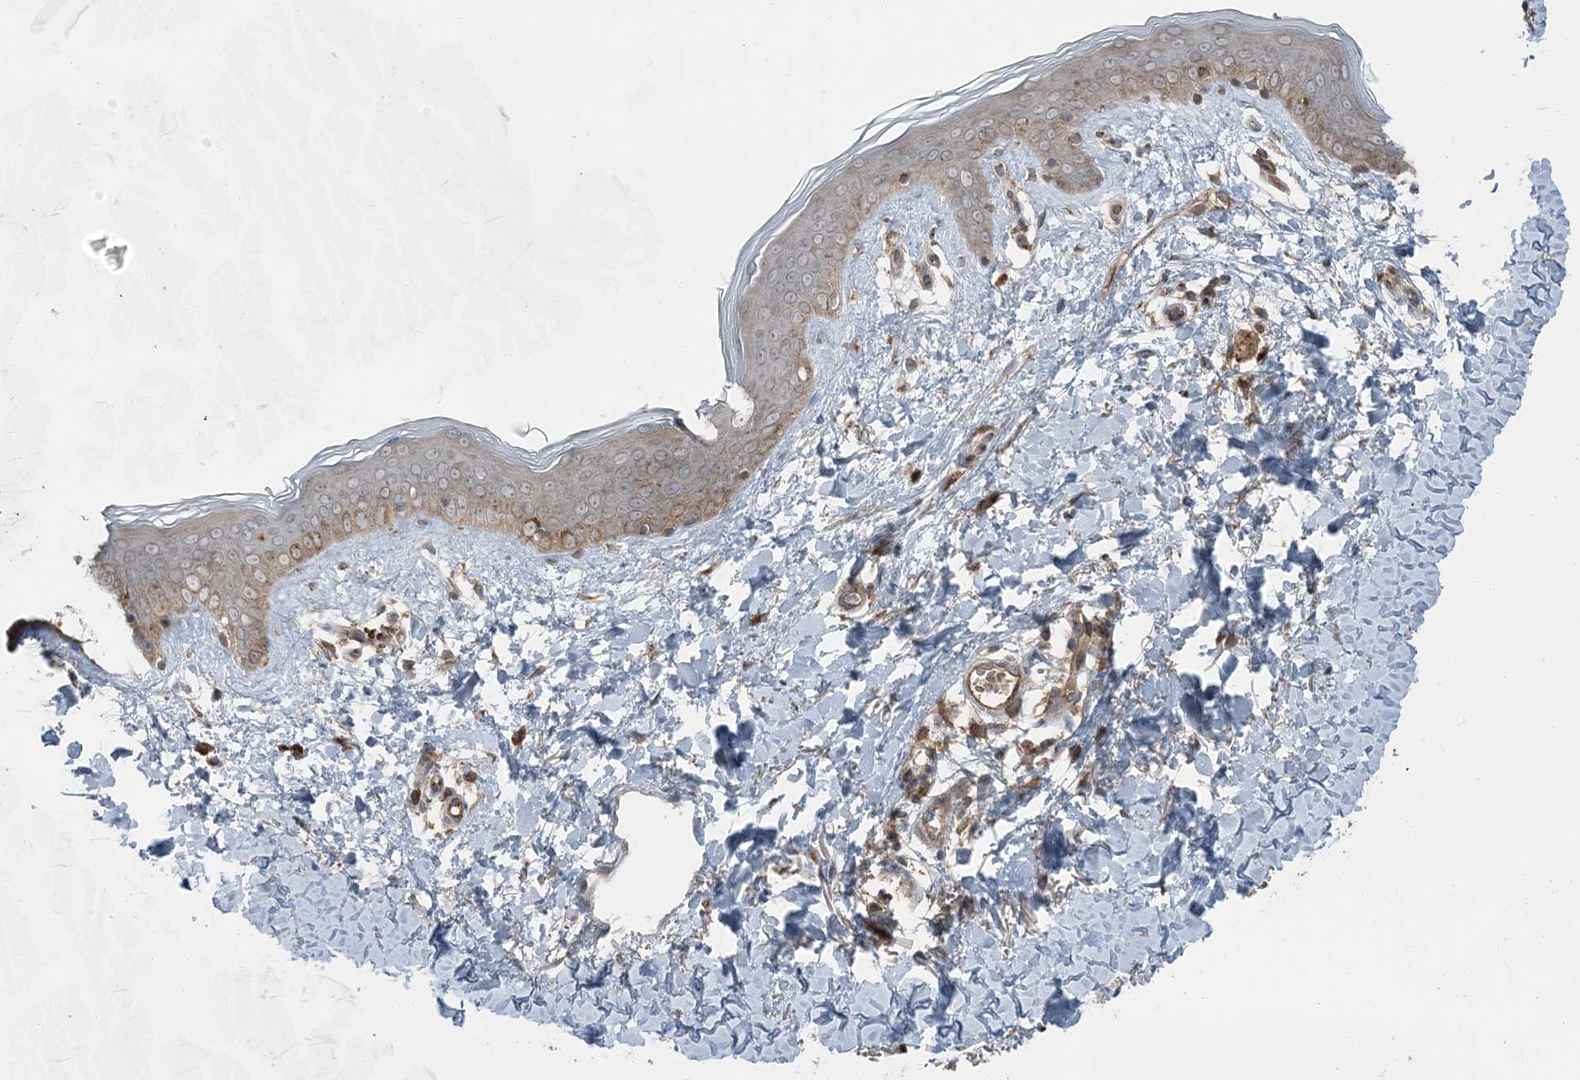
{"staining": {"intensity": "moderate", "quantity": ">75%", "location": "cytoplasmic/membranous"}, "tissue": "skin", "cell_type": "Fibroblasts", "image_type": "normal", "snomed": [{"axis": "morphology", "description": "Normal tissue, NOS"}, {"axis": "topography", "description": "Skin"}], "caption": "Immunohistochemical staining of normal human skin exhibits >75% levels of moderate cytoplasmic/membranous protein staining in approximately >75% of fibroblasts.", "gene": "RAB3GAP1", "patient": {"sex": "female", "age": 46}}